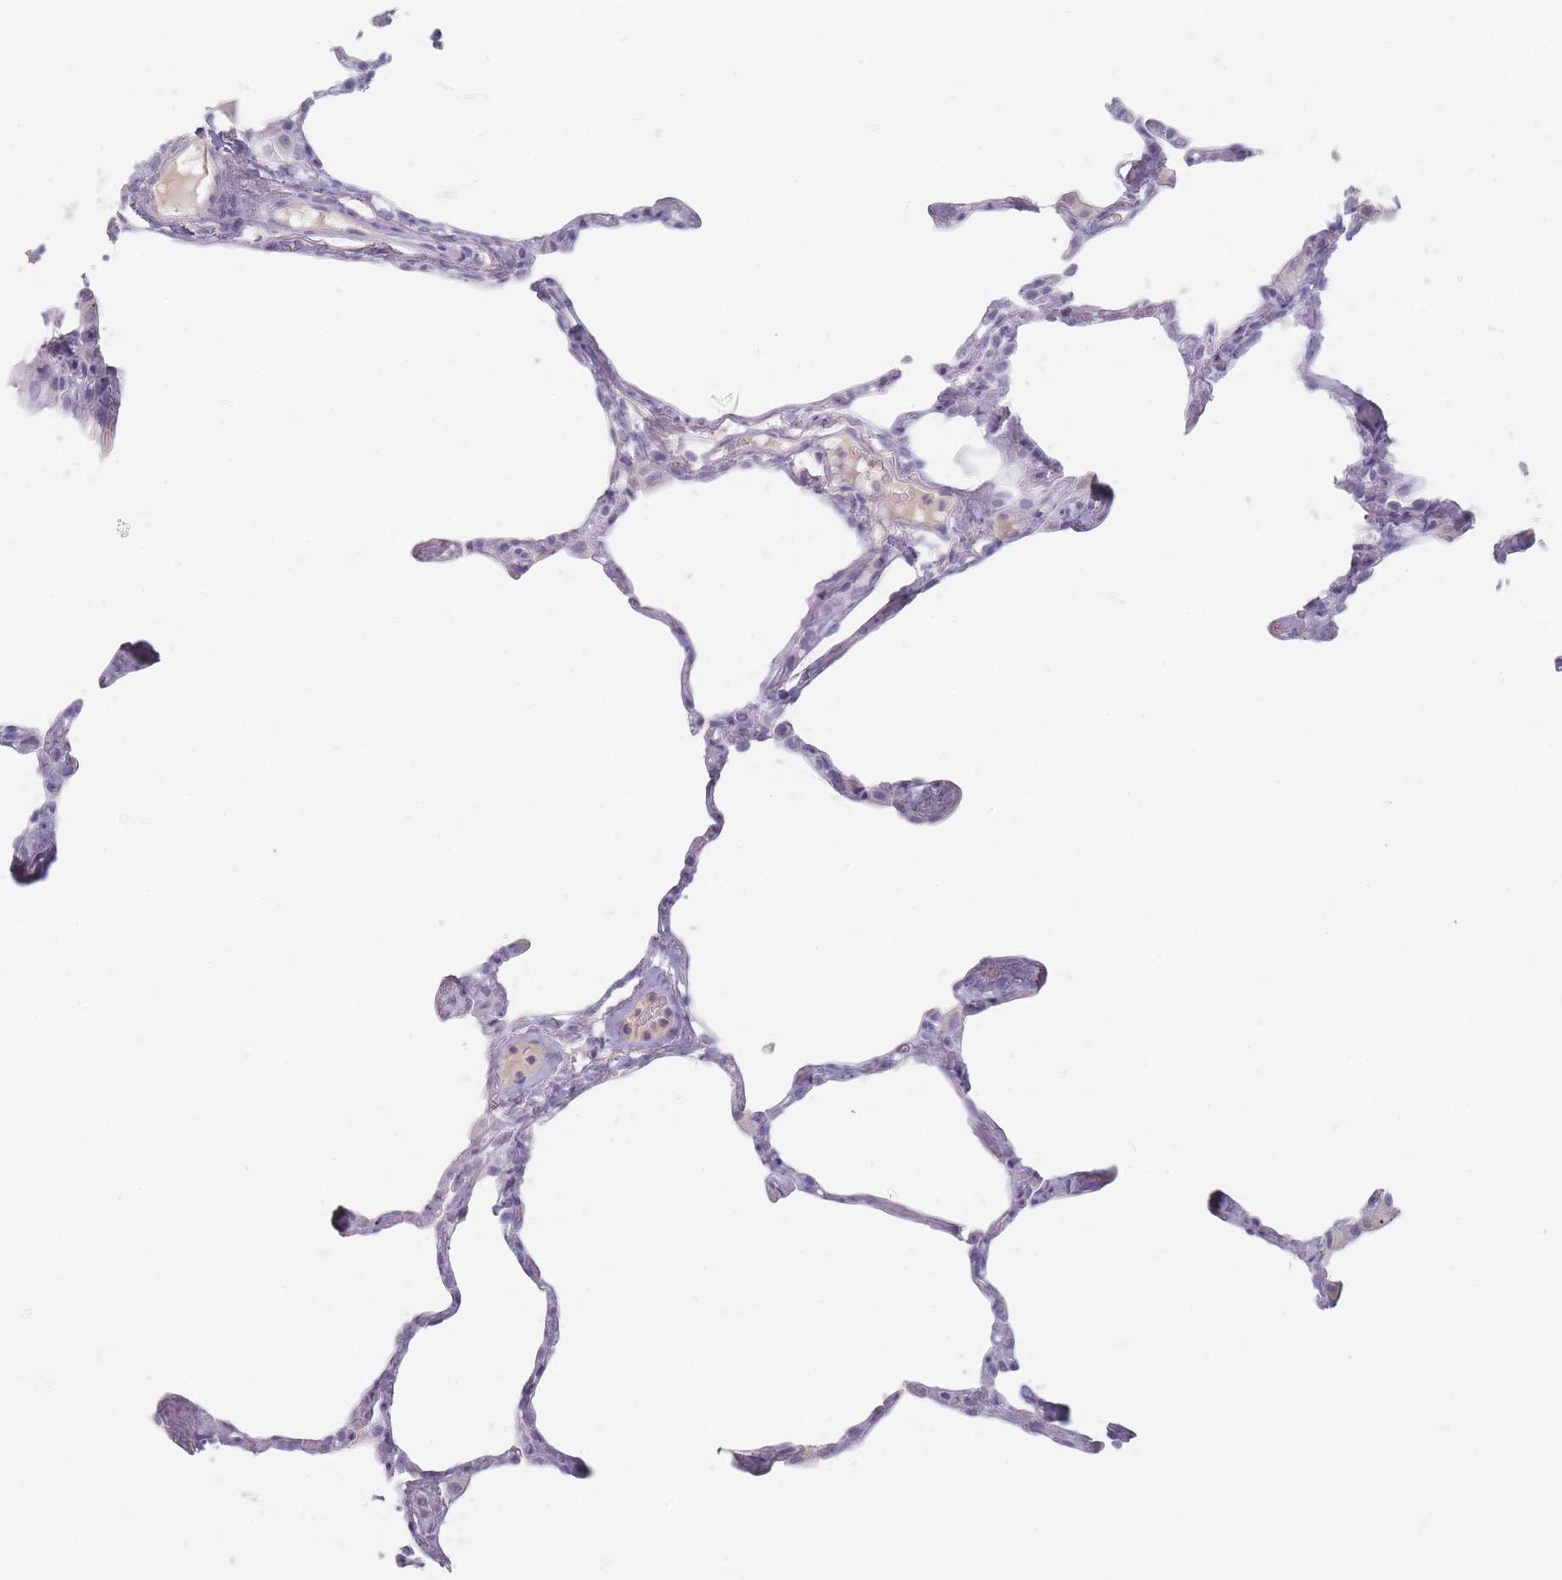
{"staining": {"intensity": "negative", "quantity": "none", "location": "none"}, "tissue": "lung", "cell_type": "Alveolar cells", "image_type": "normal", "snomed": [{"axis": "morphology", "description": "Normal tissue, NOS"}, {"axis": "topography", "description": "Lung"}], "caption": "This micrograph is of normal lung stained with IHC to label a protein in brown with the nuclei are counter-stained blue. There is no expression in alveolar cells.", "gene": "HELZ2", "patient": {"sex": "male", "age": 65}}